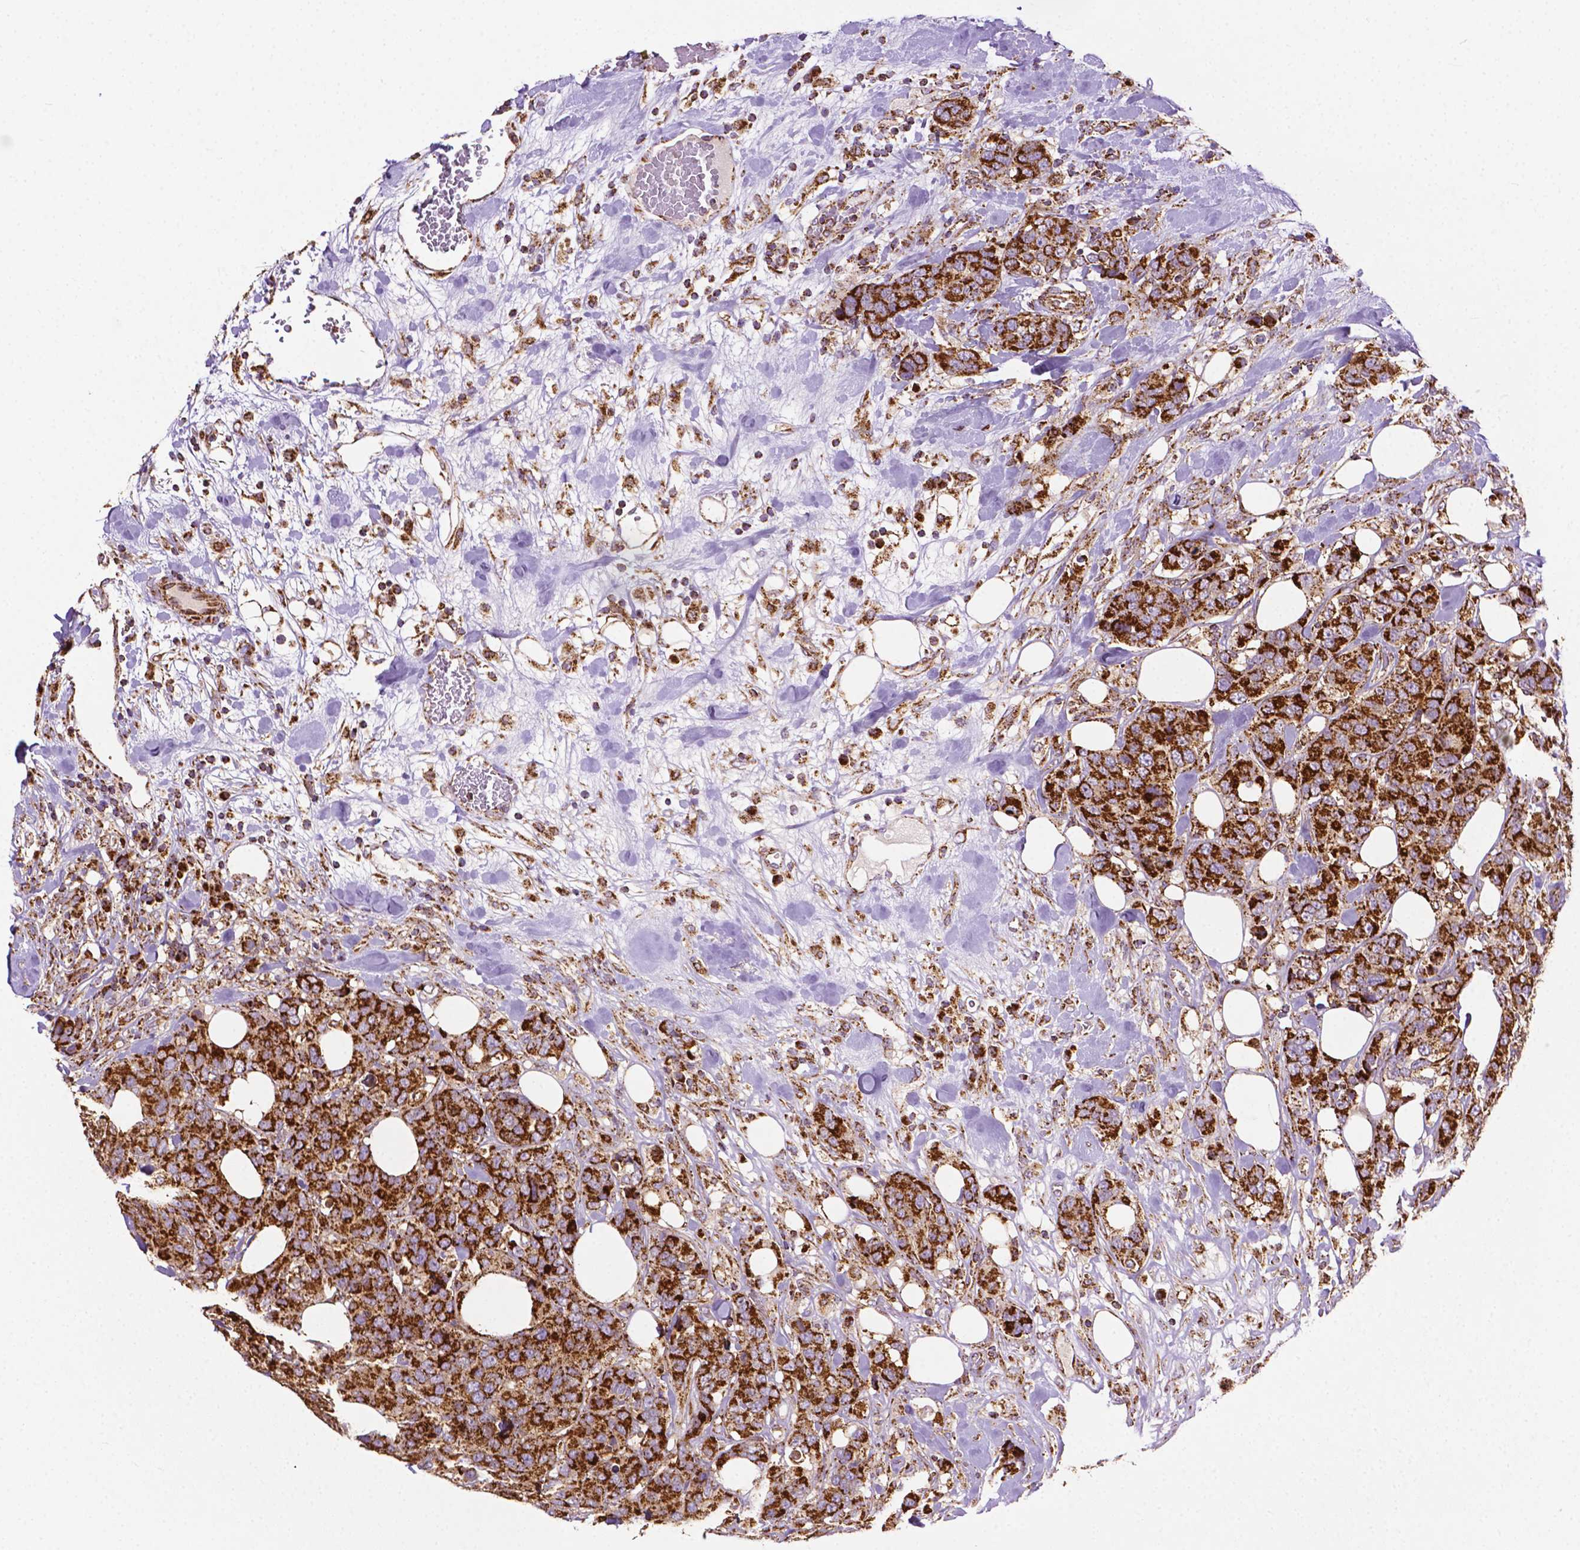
{"staining": {"intensity": "strong", "quantity": ">75%", "location": "cytoplasmic/membranous"}, "tissue": "breast cancer", "cell_type": "Tumor cells", "image_type": "cancer", "snomed": [{"axis": "morphology", "description": "Lobular carcinoma"}, {"axis": "topography", "description": "Breast"}], "caption": "Approximately >75% of tumor cells in breast lobular carcinoma display strong cytoplasmic/membranous protein positivity as visualized by brown immunohistochemical staining.", "gene": "ILVBL", "patient": {"sex": "female", "age": 59}}